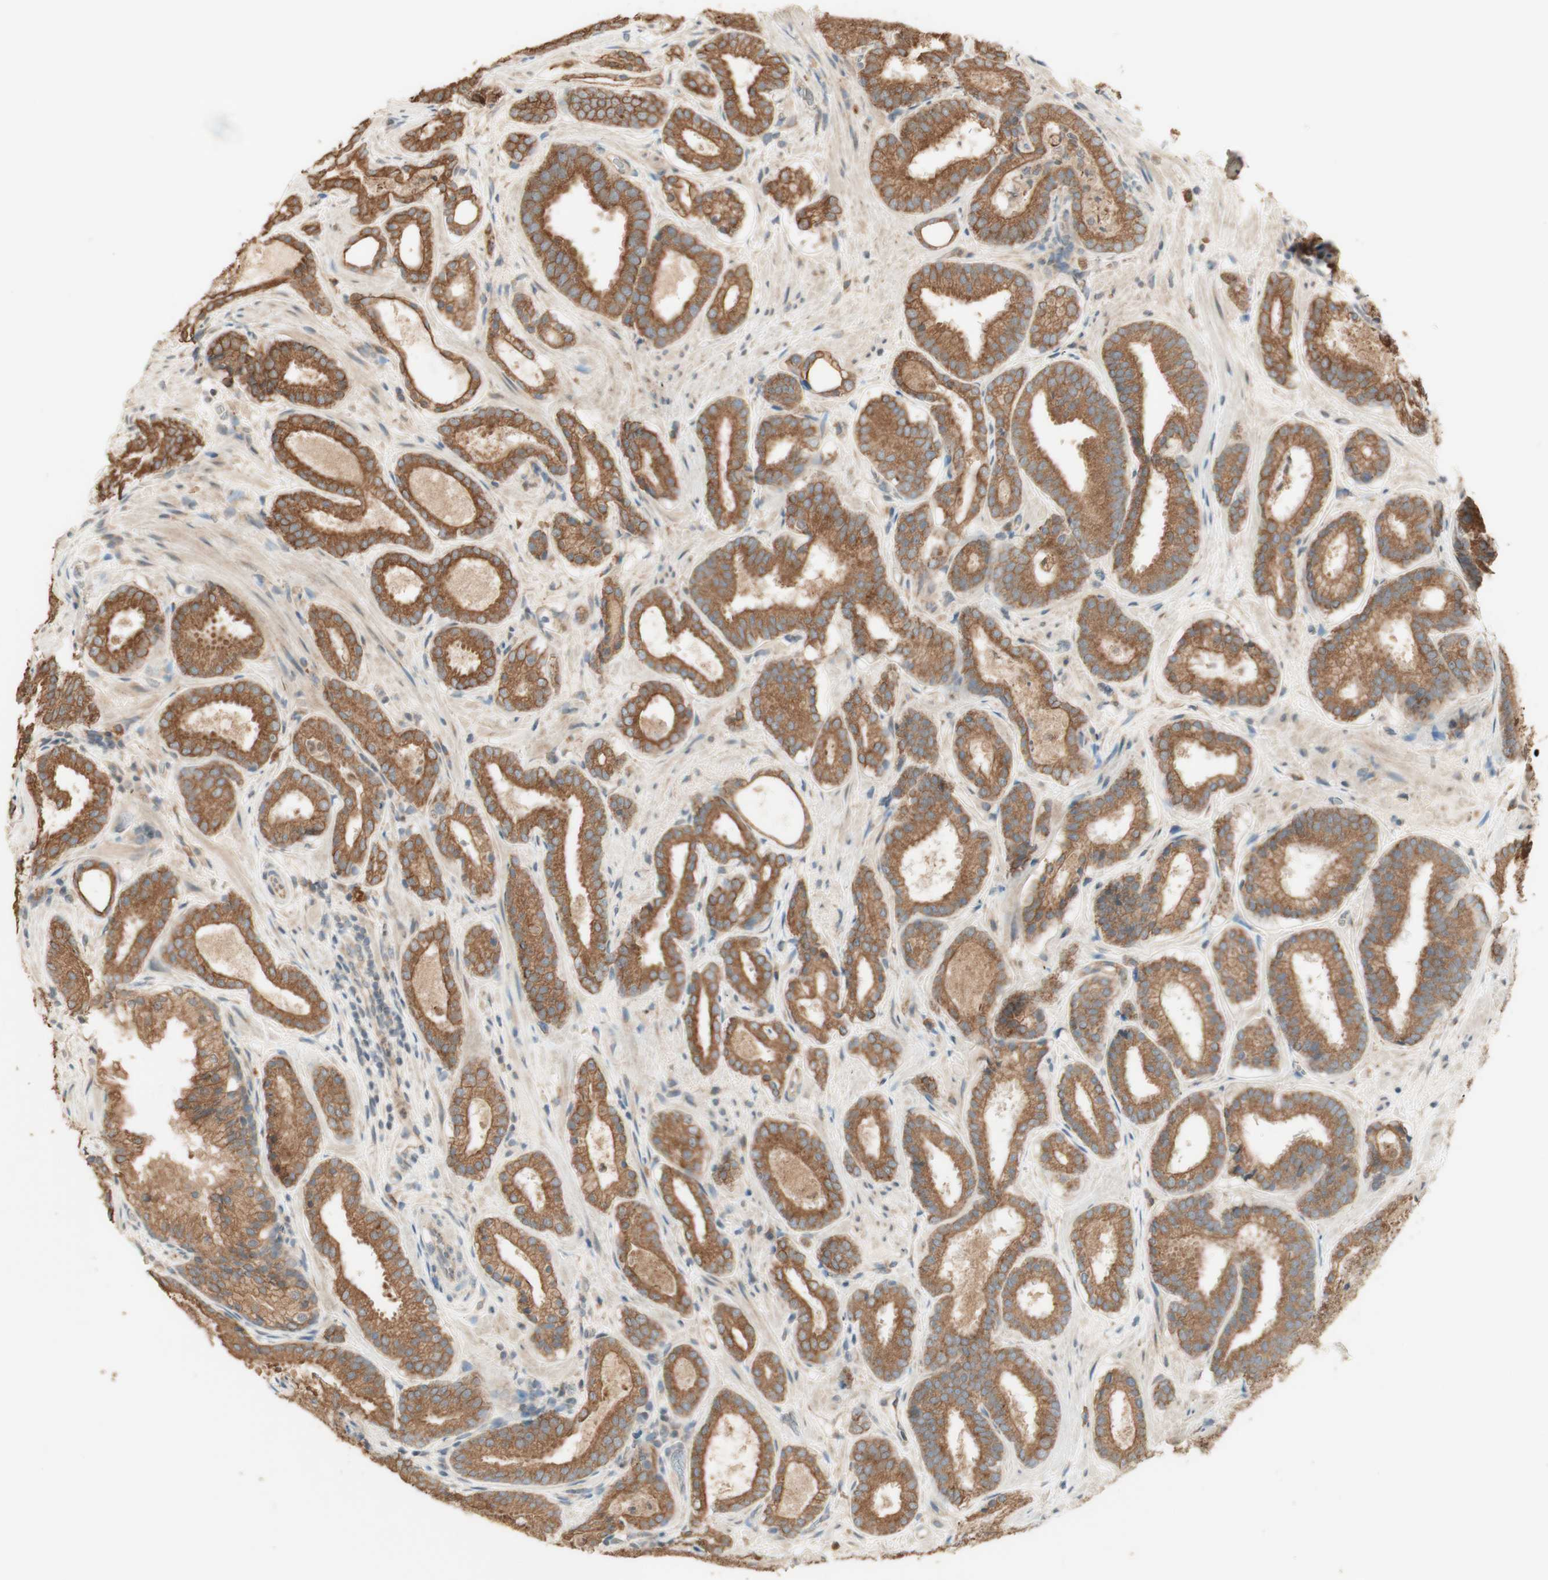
{"staining": {"intensity": "strong", "quantity": ">75%", "location": "cytoplasmic/membranous"}, "tissue": "prostate cancer", "cell_type": "Tumor cells", "image_type": "cancer", "snomed": [{"axis": "morphology", "description": "Adenocarcinoma, Low grade"}, {"axis": "topography", "description": "Prostate"}], "caption": "Immunohistochemistry staining of prostate cancer, which reveals high levels of strong cytoplasmic/membranous positivity in approximately >75% of tumor cells indicating strong cytoplasmic/membranous protein expression. The staining was performed using DAB (brown) for protein detection and nuclei were counterstained in hematoxylin (blue).", "gene": "CLCN2", "patient": {"sex": "male", "age": 69}}